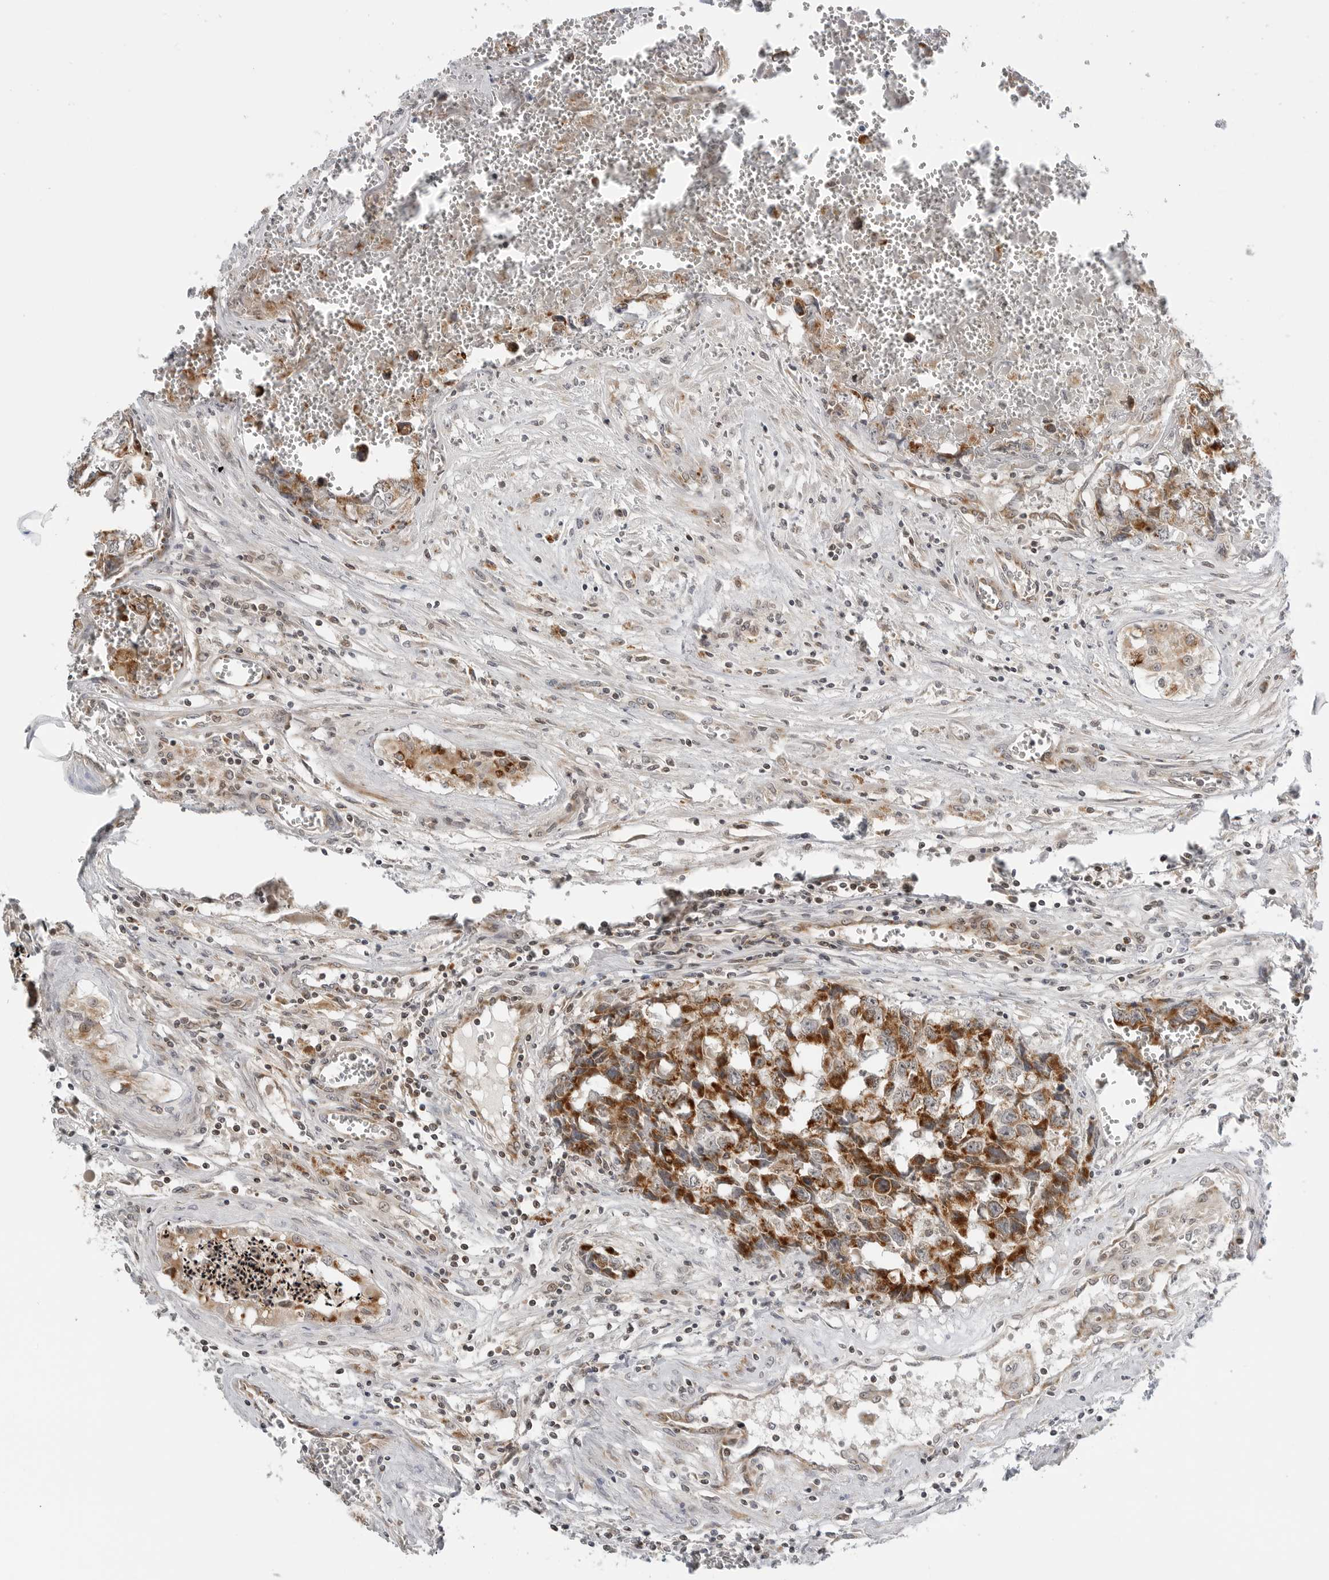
{"staining": {"intensity": "moderate", "quantity": ">75%", "location": "cytoplasmic/membranous"}, "tissue": "testis cancer", "cell_type": "Tumor cells", "image_type": "cancer", "snomed": [{"axis": "morphology", "description": "Carcinoma, Embryonal, NOS"}, {"axis": "topography", "description": "Testis"}], "caption": "Immunohistochemistry (IHC) photomicrograph of neoplastic tissue: human testis cancer (embryonal carcinoma) stained using IHC exhibits medium levels of moderate protein expression localized specifically in the cytoplasmic/membranous of tumor cells, appearing as a cytoplasmic/membranous brown color.", "gene": "PEX2", "patient": {"sex": "male", "age": 31}}